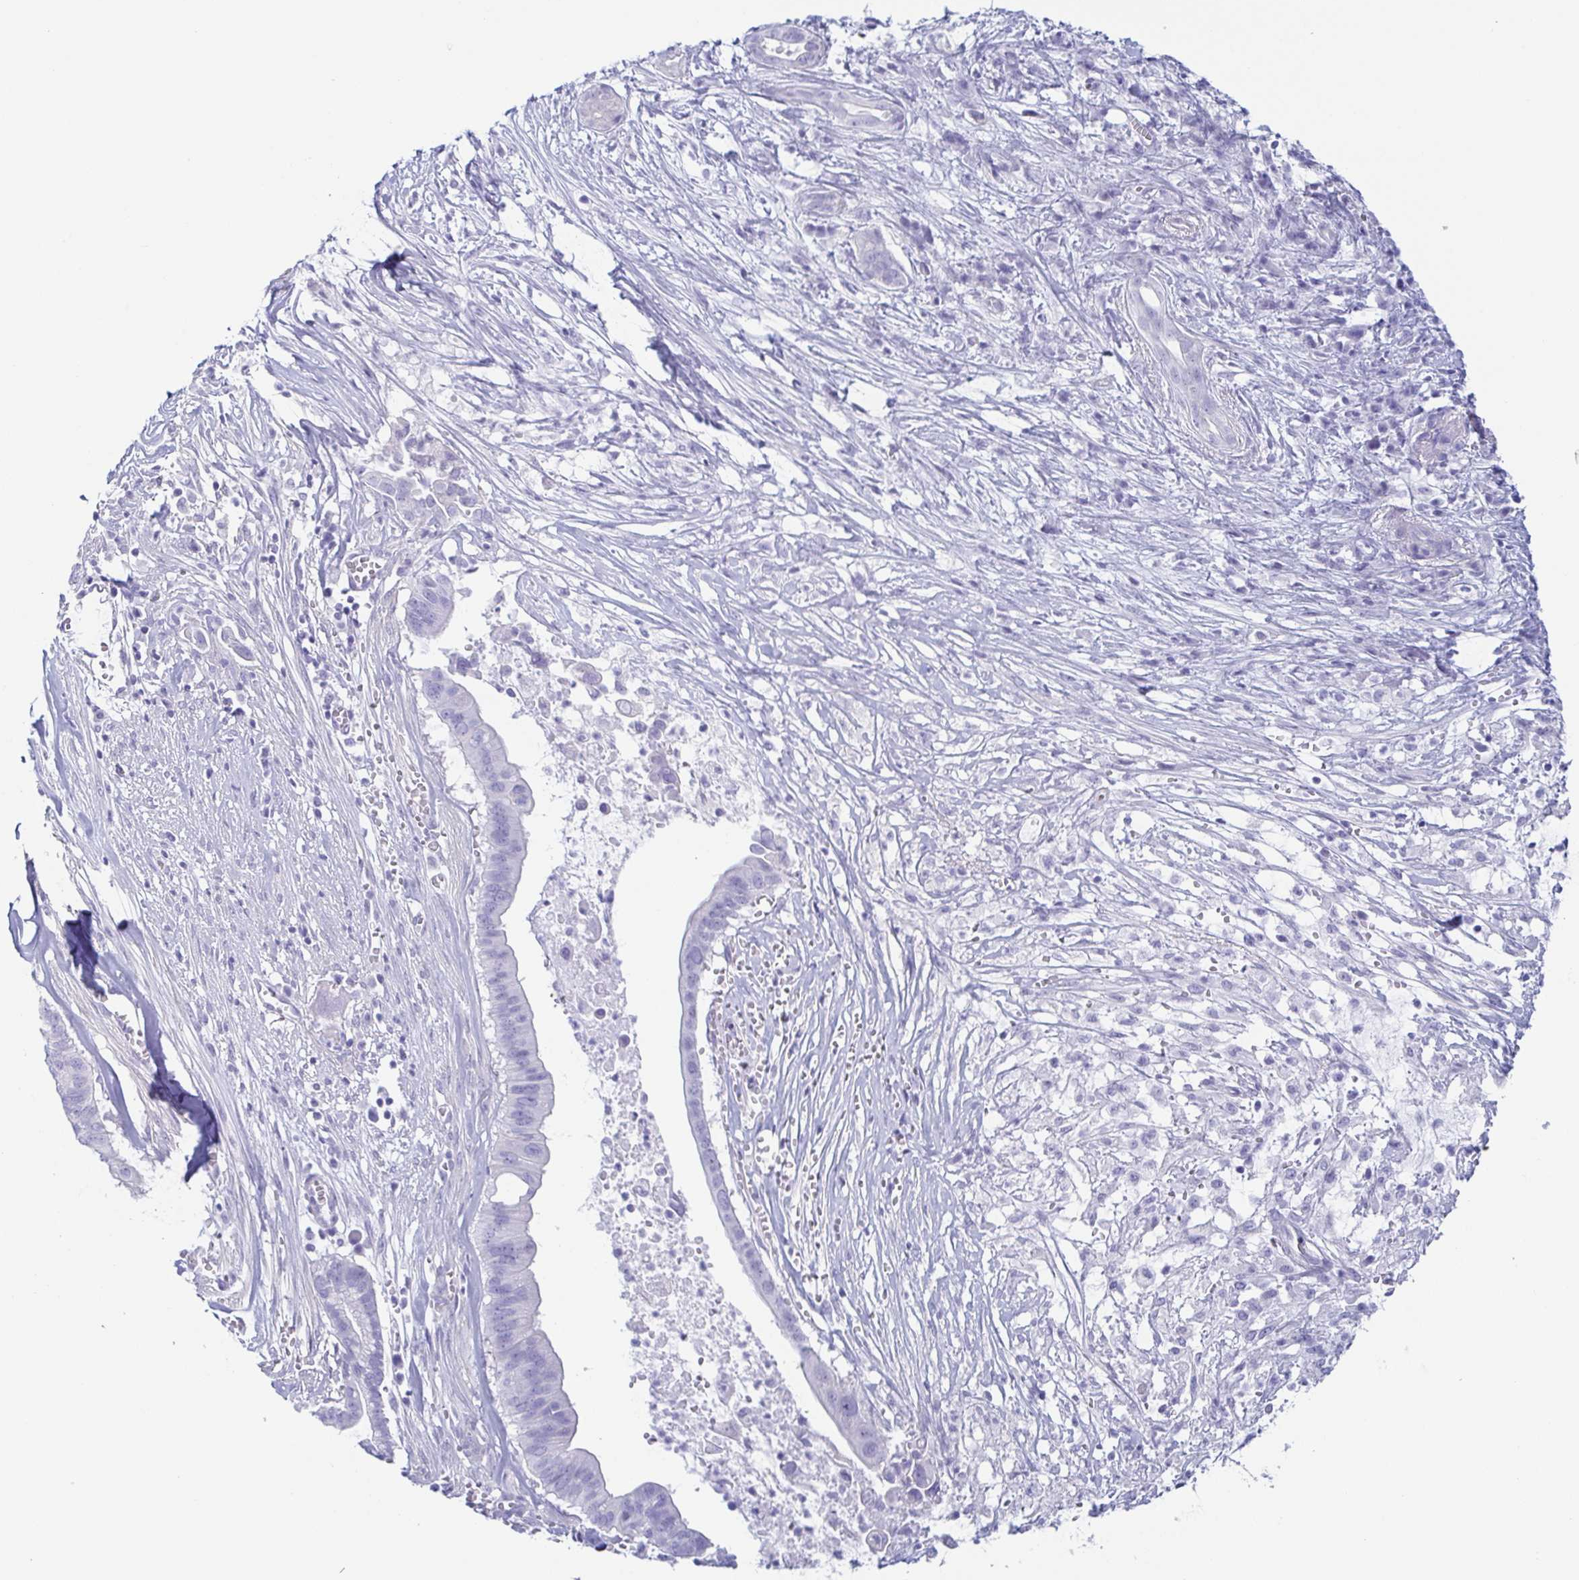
{"staining": {"intensity": "negative", "quantity": "none", "location": "none"}, "tissue": "pancreatic cancer", "cell_type": "Tumor cells", "image_type": "cancer", "snomed": [{"axis": "morphology", "description": "Adenocarcinoma, NOS"}, {"axis": "topography", "description": "Pancreas"}], "caption": "Immunohistochemistry image of neoplastic tissue: human pancreatic adenocarcinoma stained with DAB (3,3'-diaminobenzidine) shows no significant protein expression in tumor cells. (Brightfield microscopy of DAB immunohistochemistry (IHC) at high magnification).", "gene": "PRR4", "patient": {"sex": "male", "age": 61}}